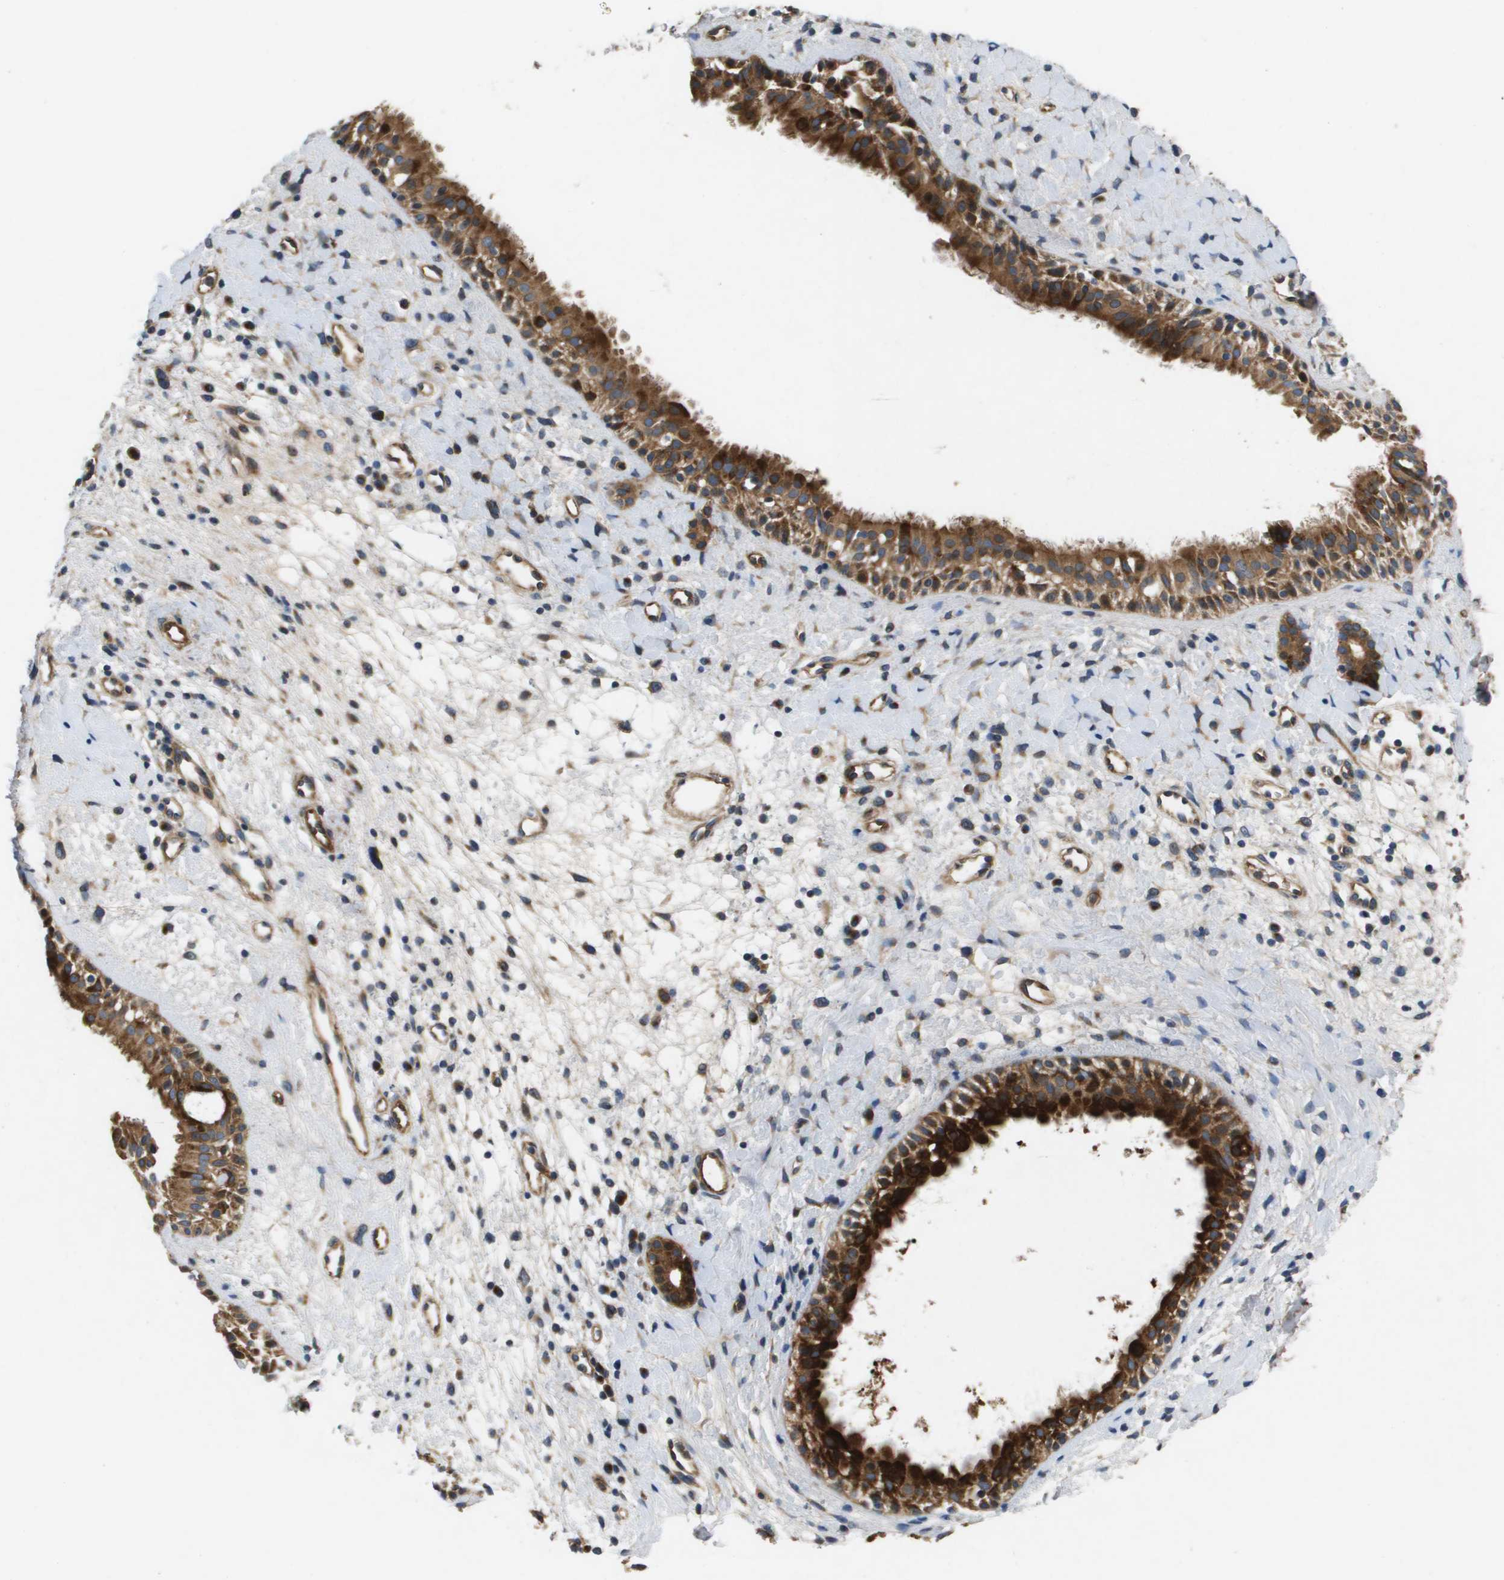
{"staining": {"intensity": "strong", "quantity": ">75%", "location": "cytoplasmic/membranous"}, "tissue": "nasopharynx", "cell_type": "Respiratory epithelial cells", "image_type": "normal", "snomed": [{"axis": "morphology", "description": "Normal tissue, NOS"}, {"axis": "topography", "description": "Nasopharynx"}], "caption": "Protein staining of benign nasopharynx exhibits strong cytoplasmic/membranous expression in approximately >75% of respiratory epithelial cells.", "gene": "ENTPD2", "patient": {"sex": "male", "age": 22}}